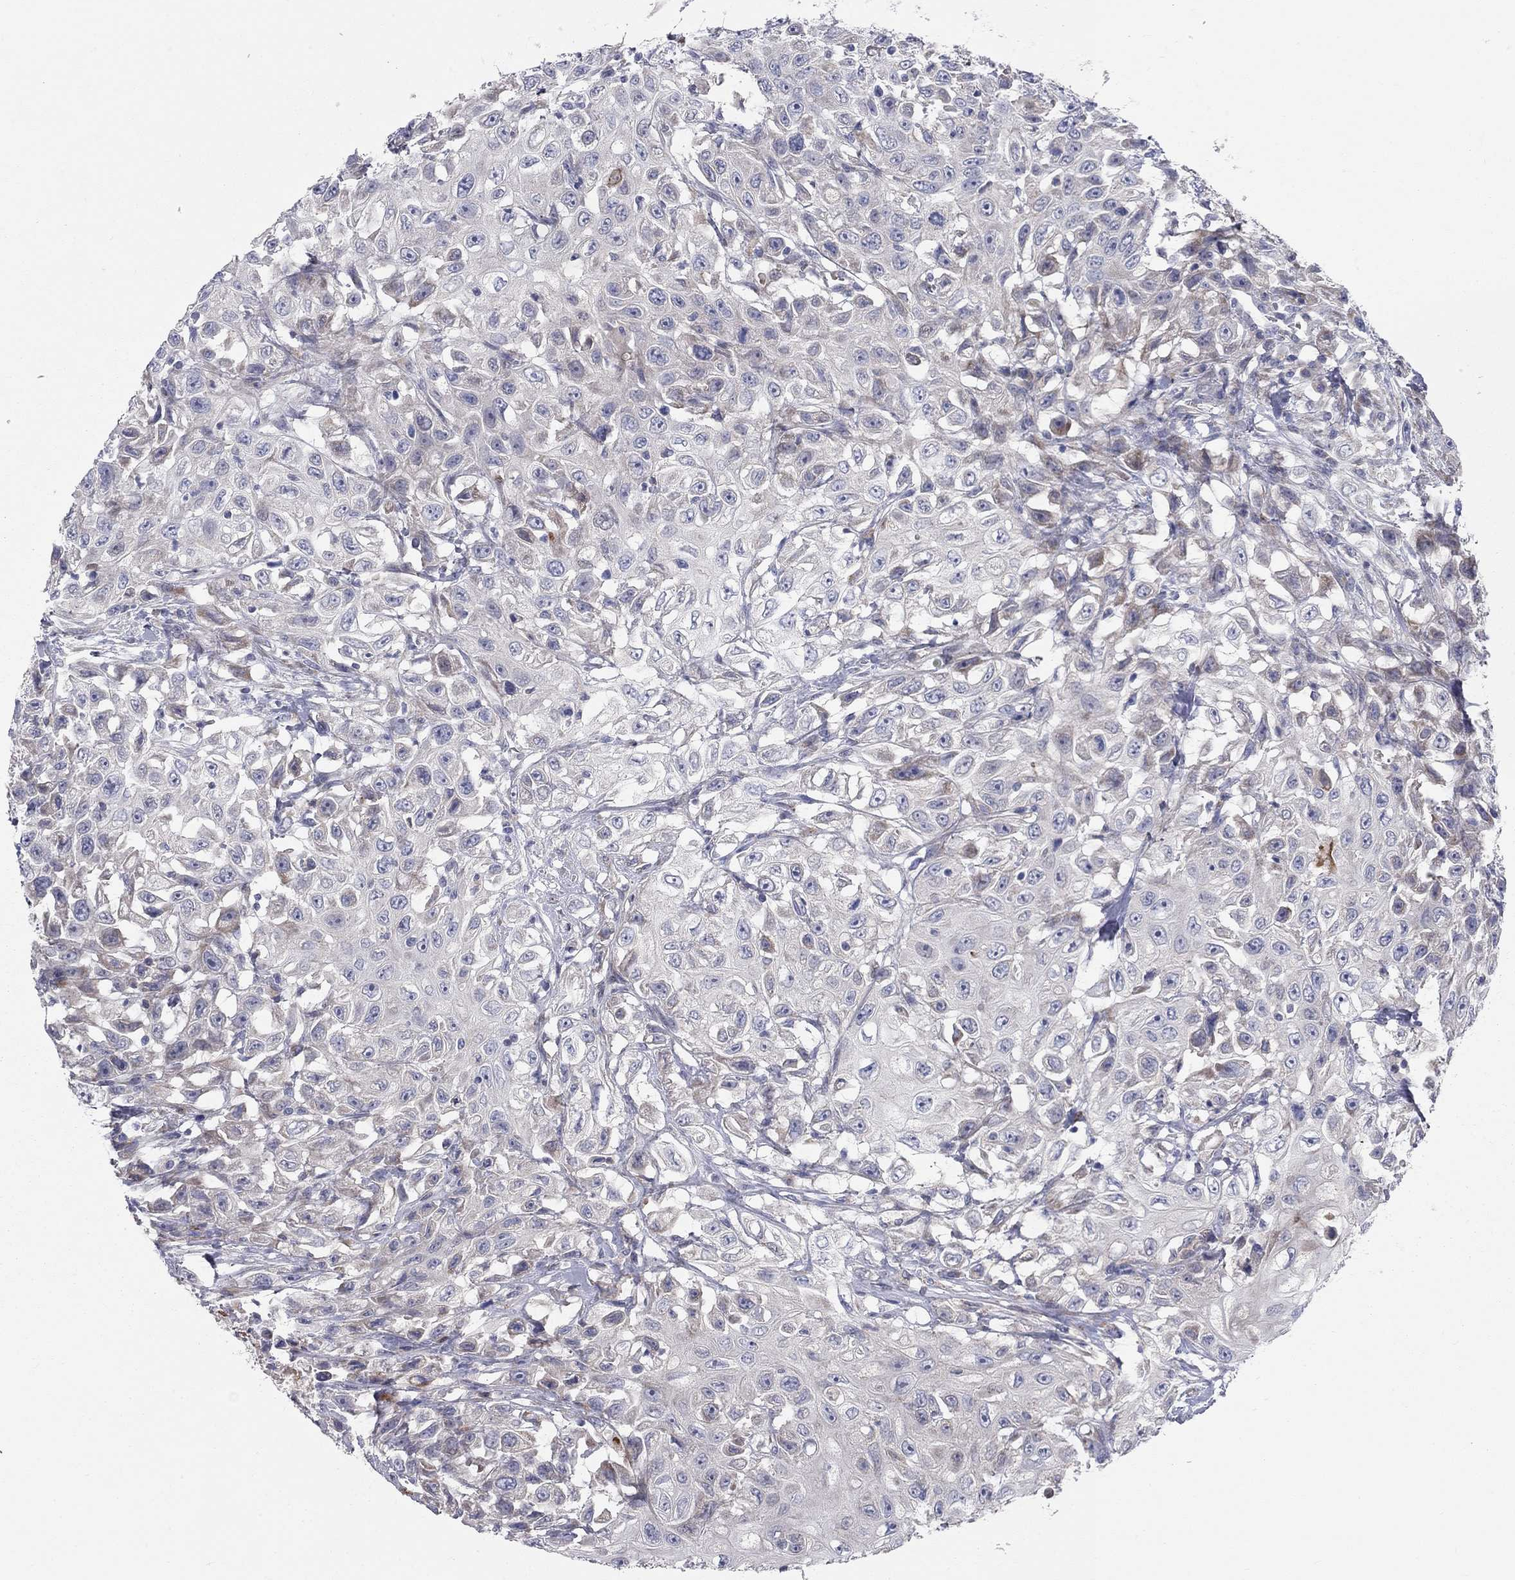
{"staining": {"intensity": "negative", "quantity": "none", "location": "none"}, "tissue": "urothelial cancer", "cell_type": "Tumor cells", "image_type": "cancer", "snomed": [{"axis": "morphology", "description": "Urothelial carcinoma, High grade"}, {"axis": "topography", "description": "Urinary bladder"}], "caption": "A high-resolution image shows immunohistochemistry staining of urothelial cancer, which reveals no significant expression in tumor cells. (Stains: DAB immunohistochemistry (IHC) with hematoxylin counter stain, Microscopy: brightfield microscopy at high magnification).", "gene": "KANSL1L", "patient": {"sex": "female", "age": 56}}